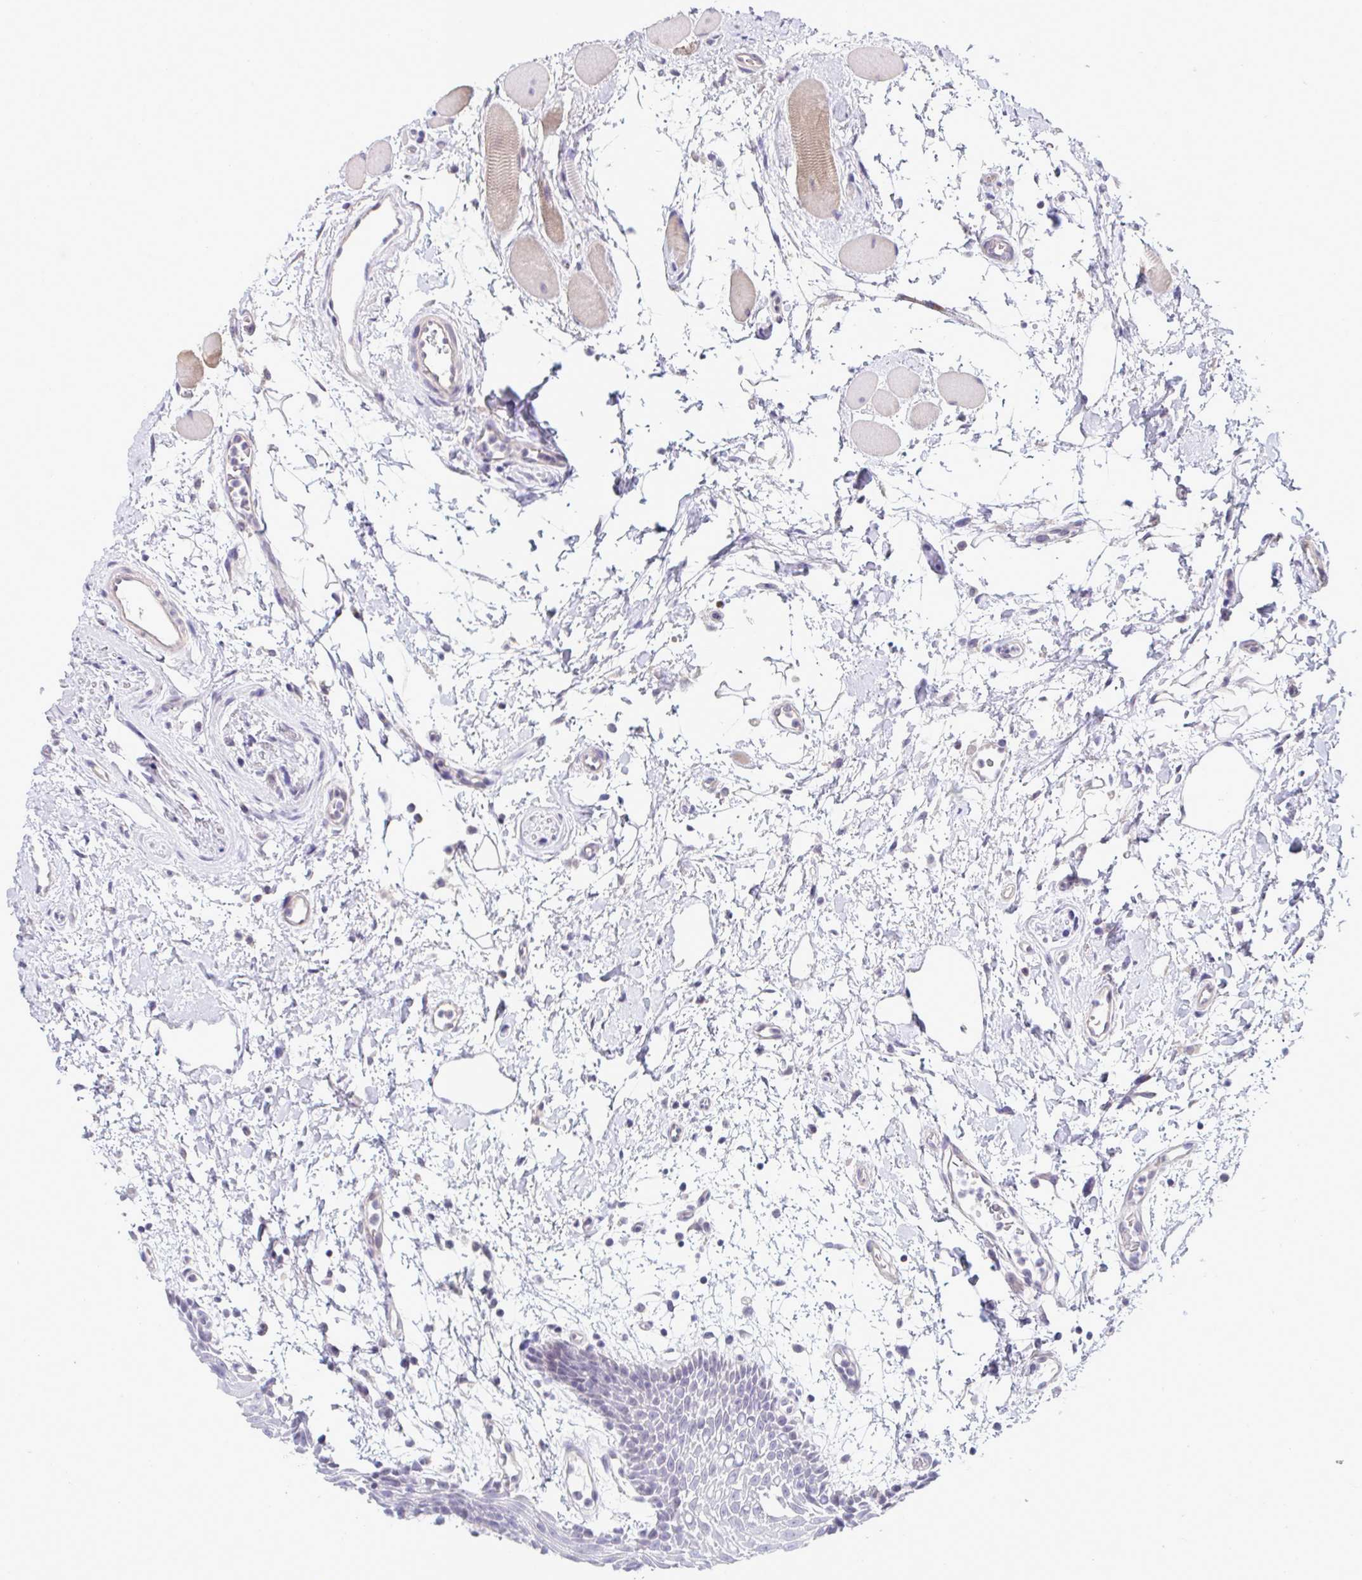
{"staining": {"intensity": "negative", "quantity": "none", "location": "none"}, "tissue": "oral mucosa", "cell_type": "Squamous epithelial cells", "image_type": "normal", "snomed": [{"axis": "morphology", "description": "Normal tissue, NOS"}, {"axis": "topography", "description": "Oral tissue"}], "caption": "An immunohistochemistry (IHC) photomicrograph of benign oral mucosa is shown. There is no staining in squamous epithelial cells of oral mucosa.", "gene": "ATP6V0D2", "patient": {"sex": "female", "age": 59}}